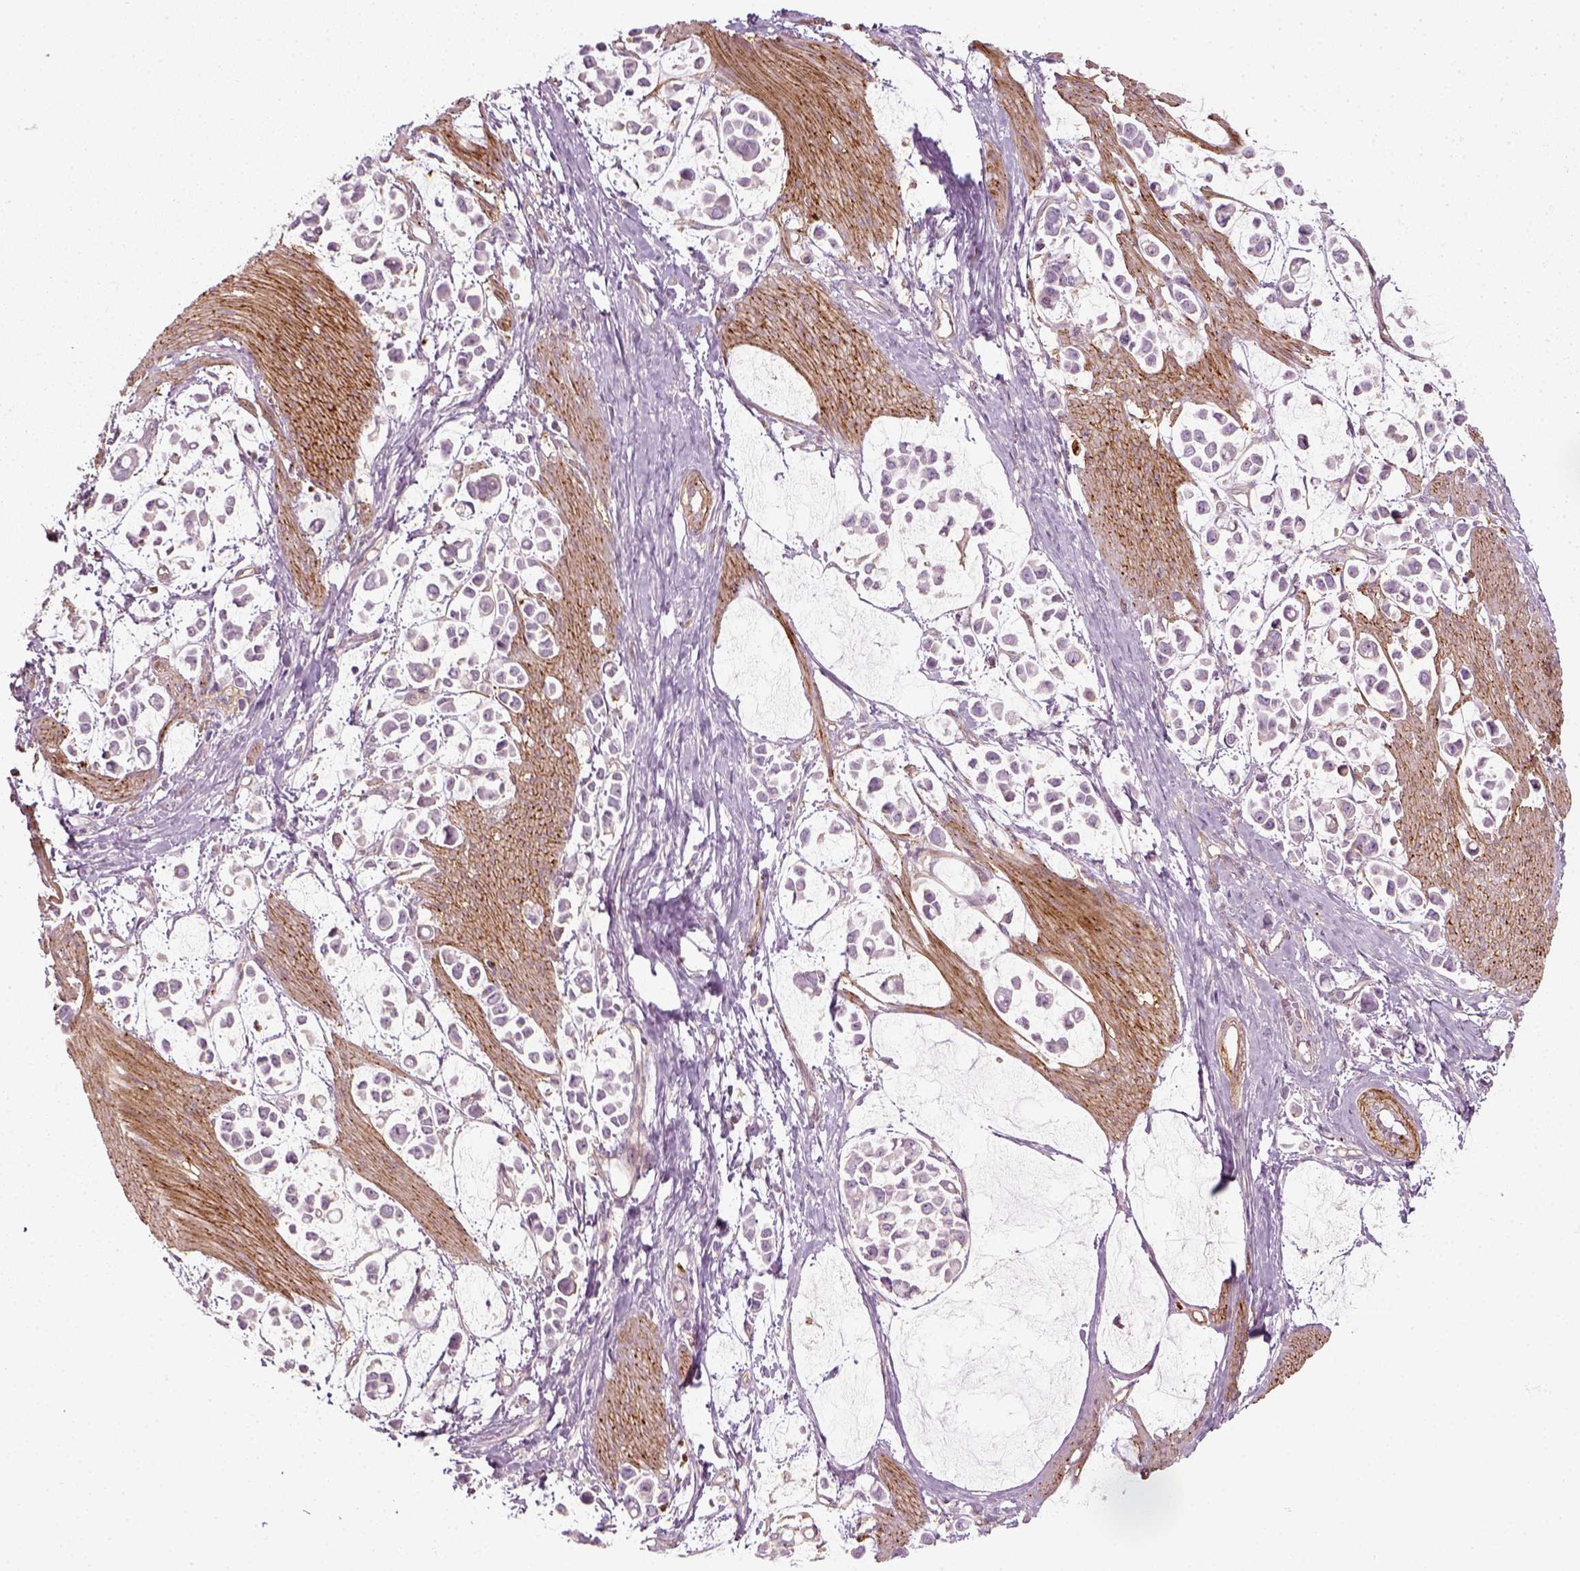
{"staining": {"intensity": "negative", "quantity": "none", "location": "none"}, "tissue": "stomach cancer", "cell_type": "Tumor cells", "image_type": "cancer", "snomed": [{"axis": "morphology", "description": "Adenocarcinoma, NOS"}, {"axis": "topography", "description": "Stomach"}], "caption": "Tumor cells show no significant expression in adenocarcinoma (stomach). (Brightfield microscopy of DAB (3,3'-diaminobenzidine) immunohistochemistry (IHC) at high magnification).", "gene": "NPTN", "patient": {"sex": "male", "age": 82}}